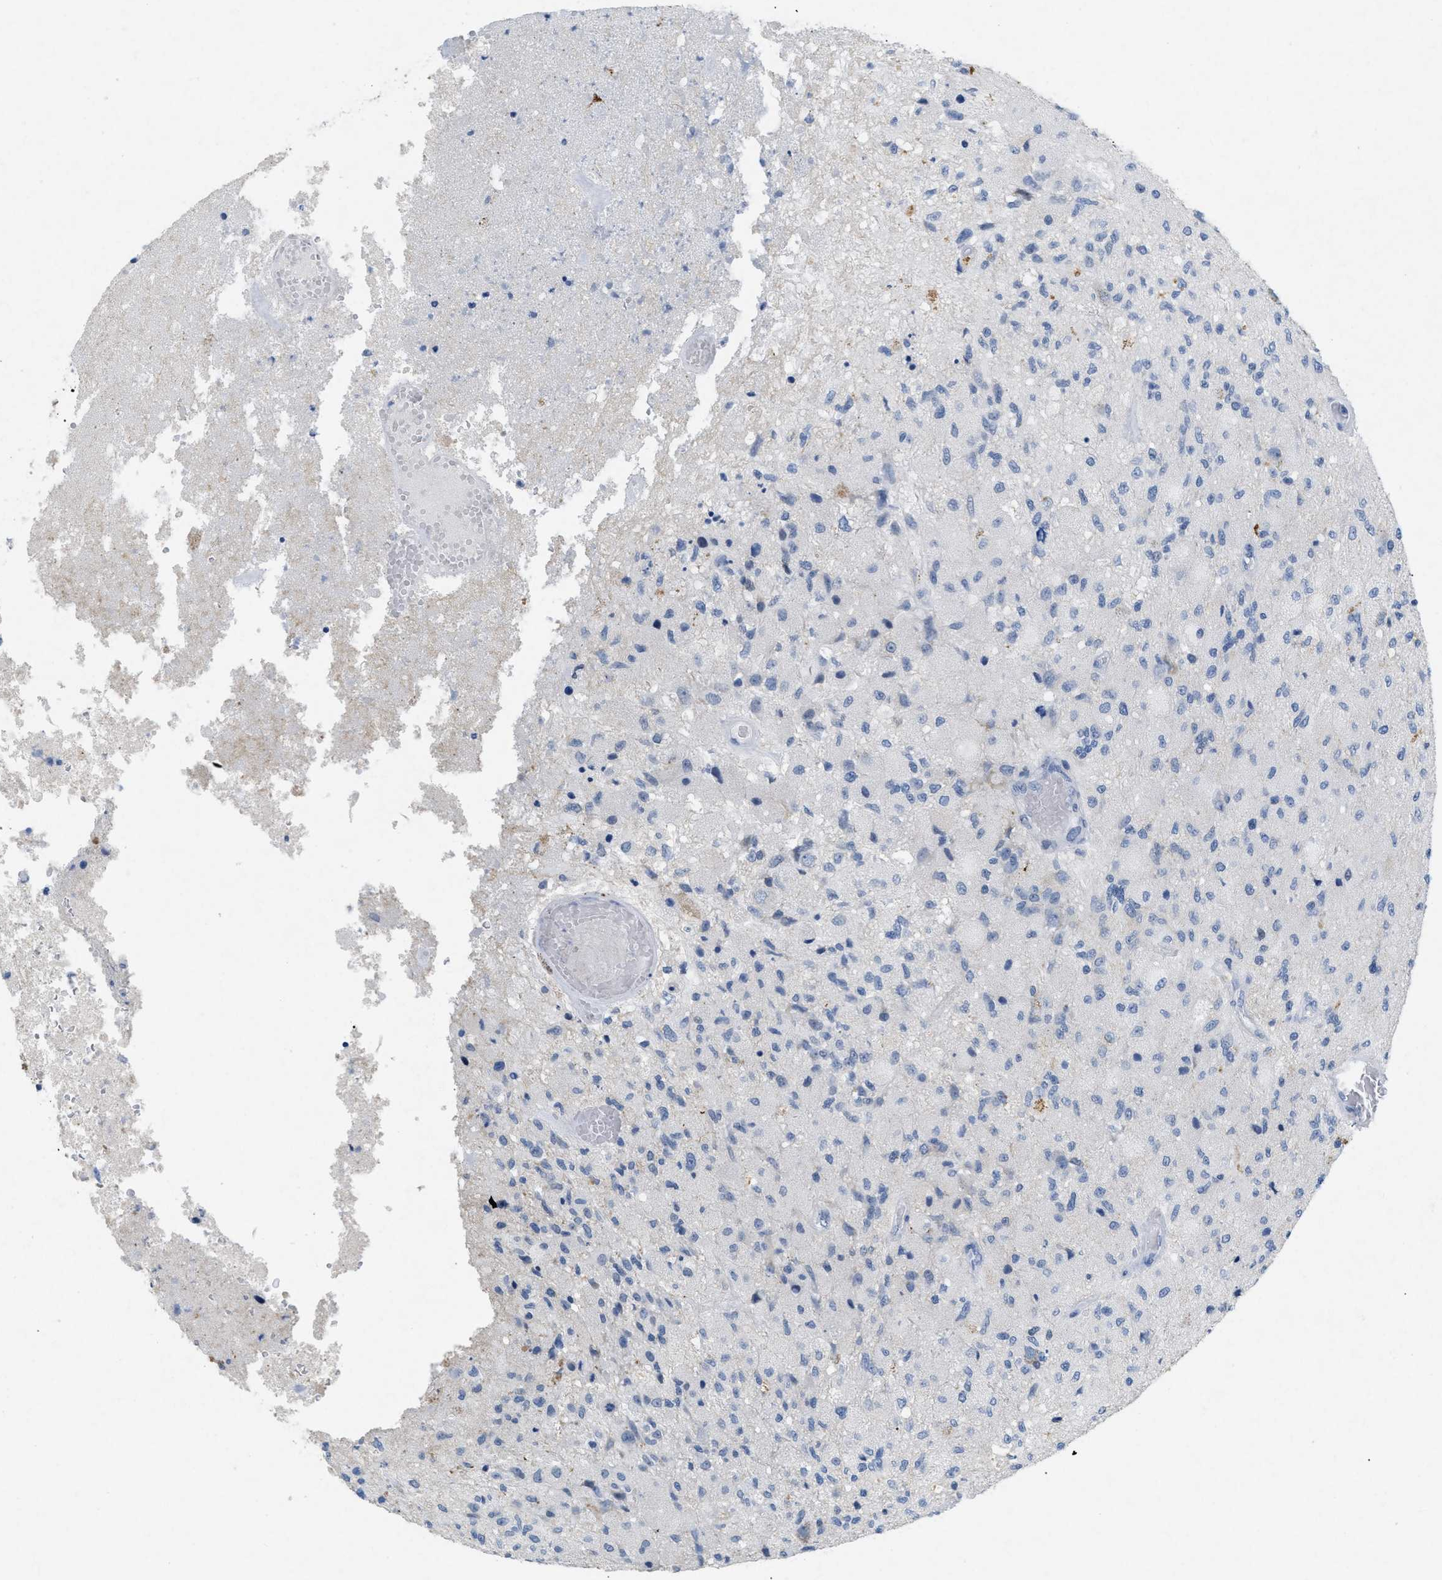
{"staining": {"intensity": "negative", "quantity": "none", "location": "none"}, "tissue": "glioma", "cell_type": "Tumor cells", "image_type": "cancer", "snomed": [{"axis": "morphology", "description": "Normal tissue, NOS"}, {"axis": "morphology", "description": "Glioma, malignant, High grade"}, {"axis": "topography", "description": "Cerebral cortex"}], "caption": "The image displays no staining of tumor cells in glioma.", "gene": "TASOR", "patient": {"sex": "male", "age": 77}}